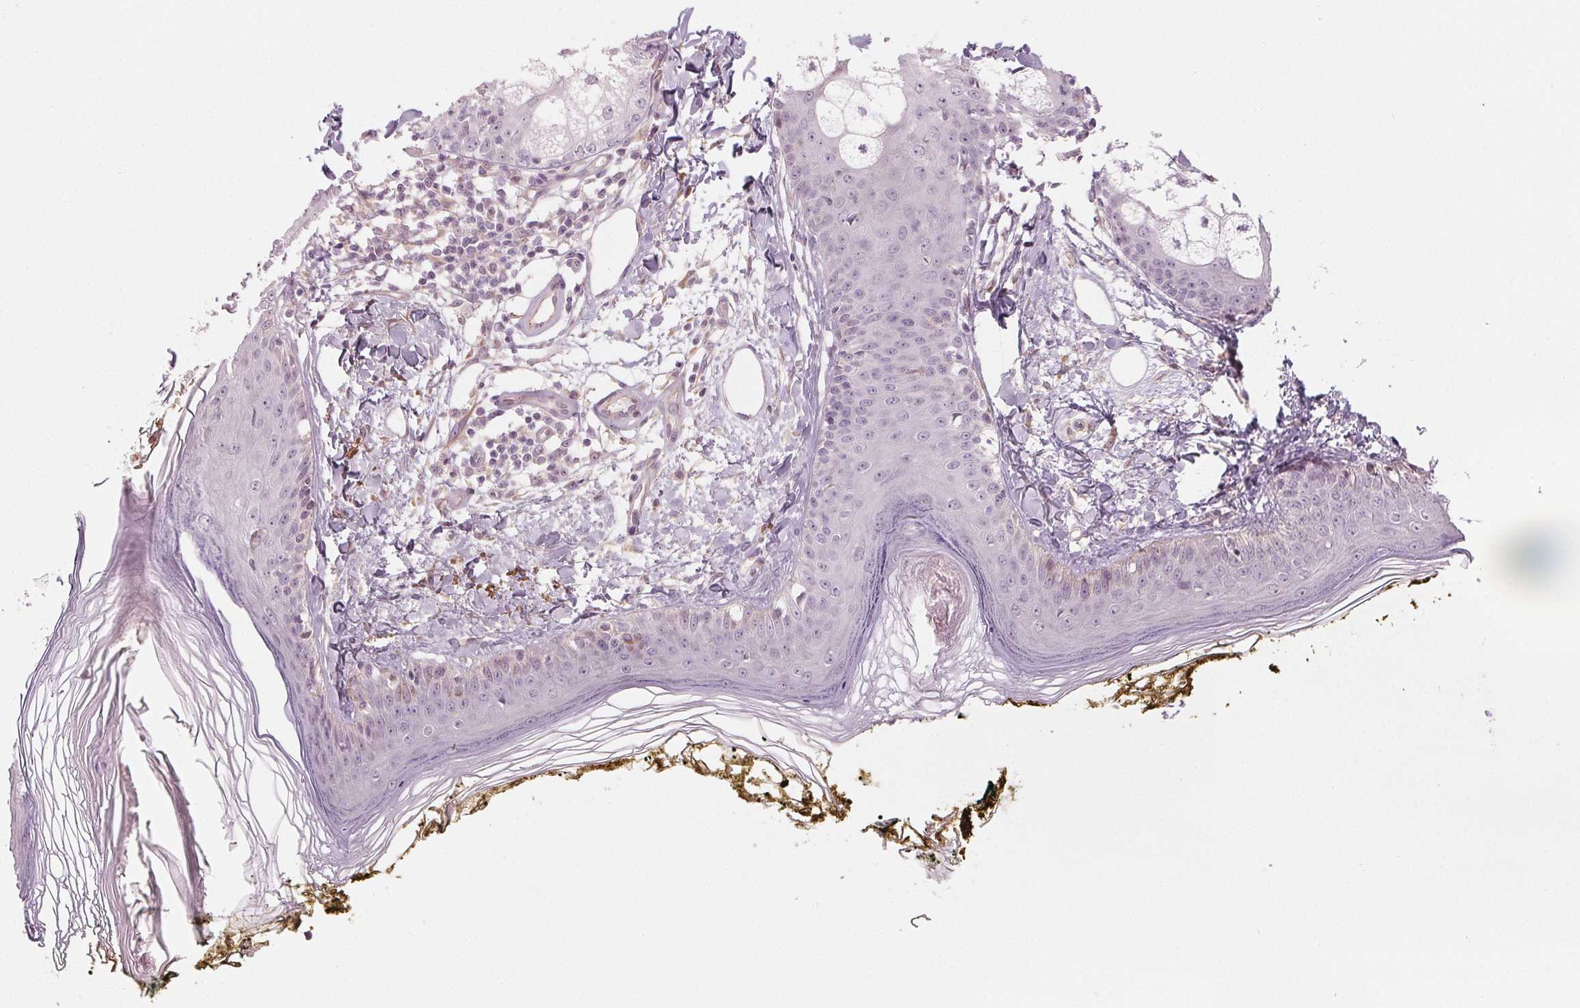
{"staining": {"intensity": "negative", "quantity": "none", "location": "none"}, "tissue": "skin", "cell_type": "Fibroblasts", "image_type": "normal", "snomed": [{"axis": "morphology", "description": "Normal tissue, NOS"}, {"axis": "topography", "description": "Skin"}], "caption": "Immunohistochemistry of normal skin demonstrates no expression in fibroblasts.", "gene": "CFC1B", "patient": {"sex": "male", "age": 76}}